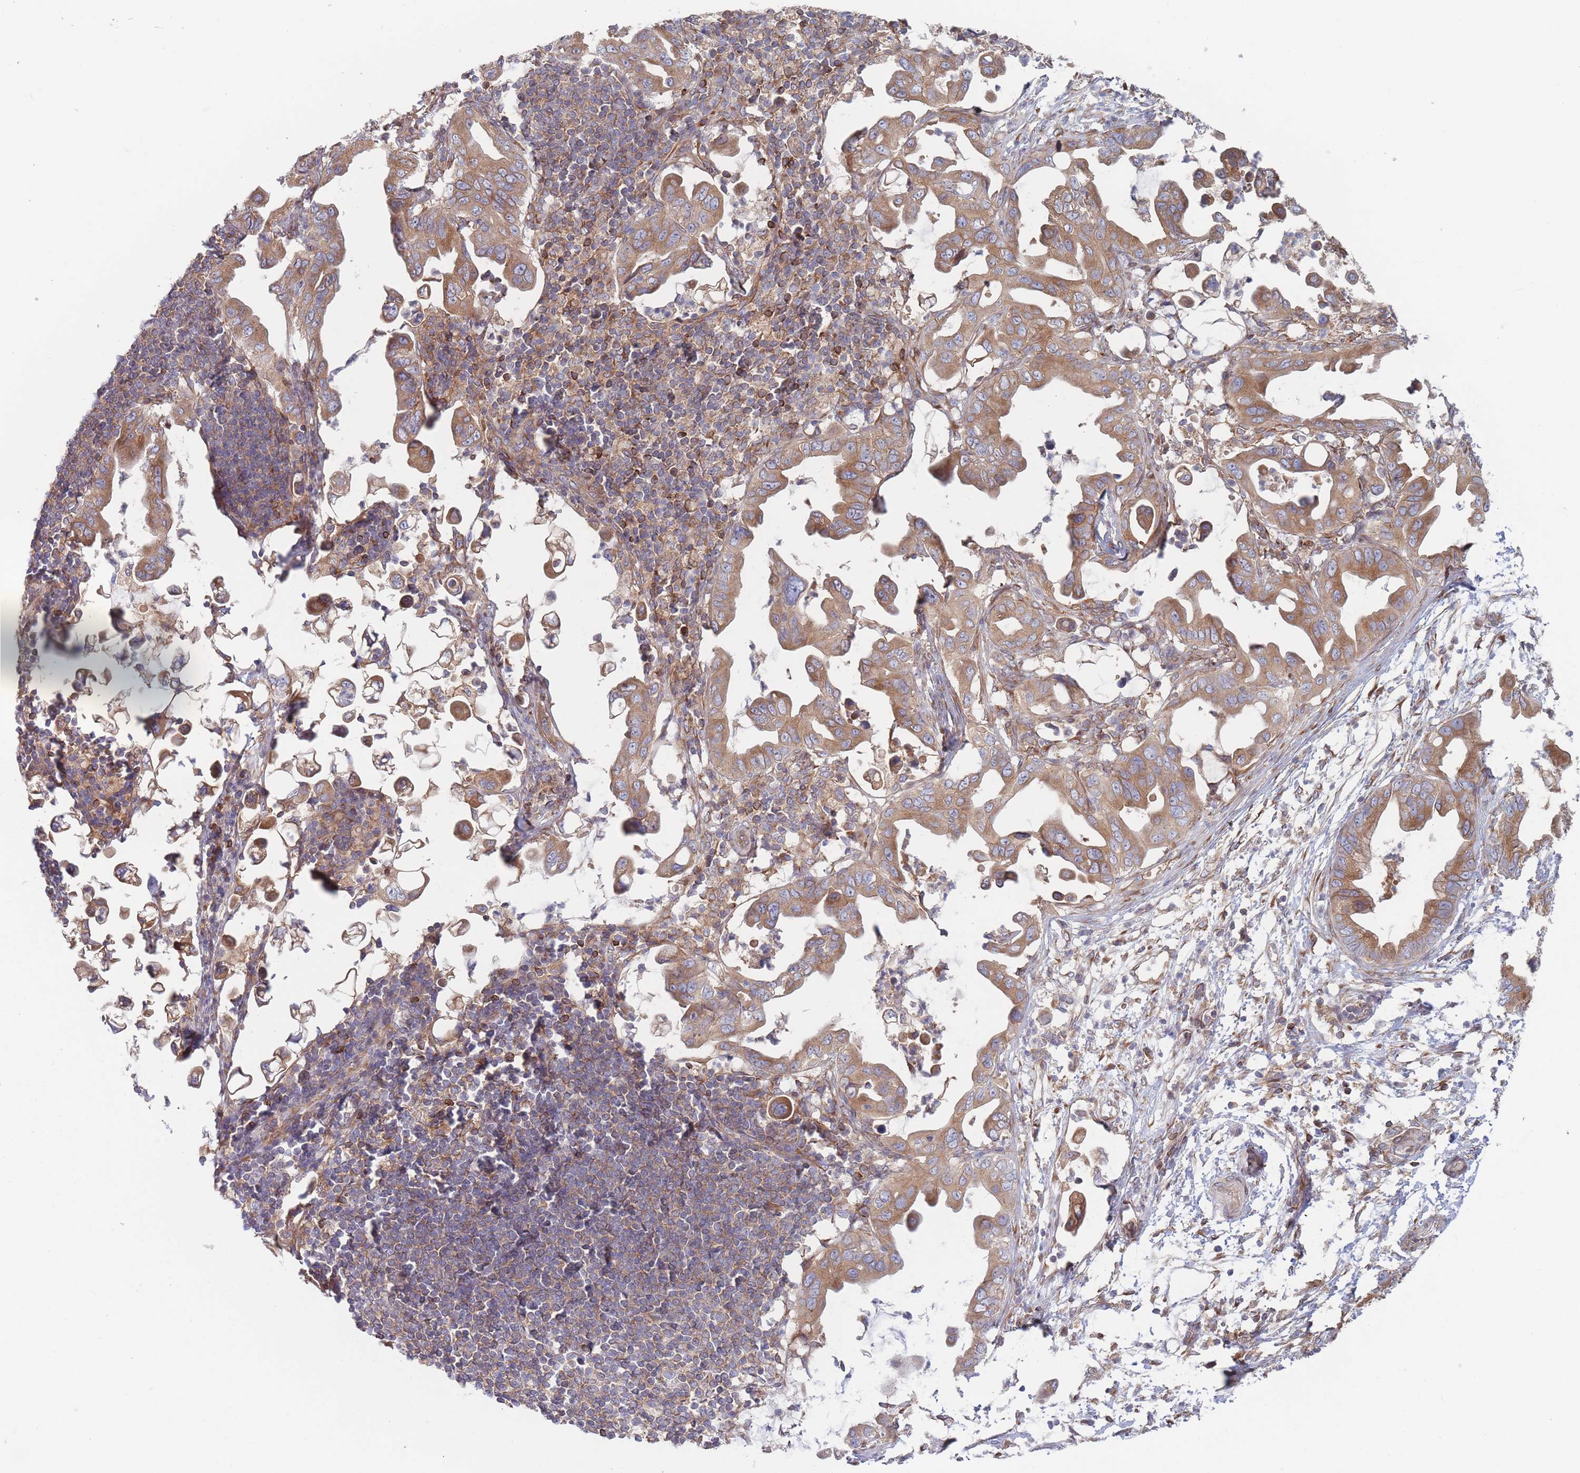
{"staining": {"intensity": "moderate", "quantity": ">75%", "location": "cytoplasmic/membranous"}, "tissue": "pancreatic cancer", "cell_type": "Tumor cells", "image_type": "cancer", "snomed": [{"axis": "morphology", "description": "Adenocarcinoma, NOS"}, {"axis": "topography", "description": "Pancreas"}], "caption": "Human pancreatic cancer stained with a protein marker demonstrates moderate staining in tumor cells.", "gene": "KDSR", "patient": {"sex": "male", "age": 61}}